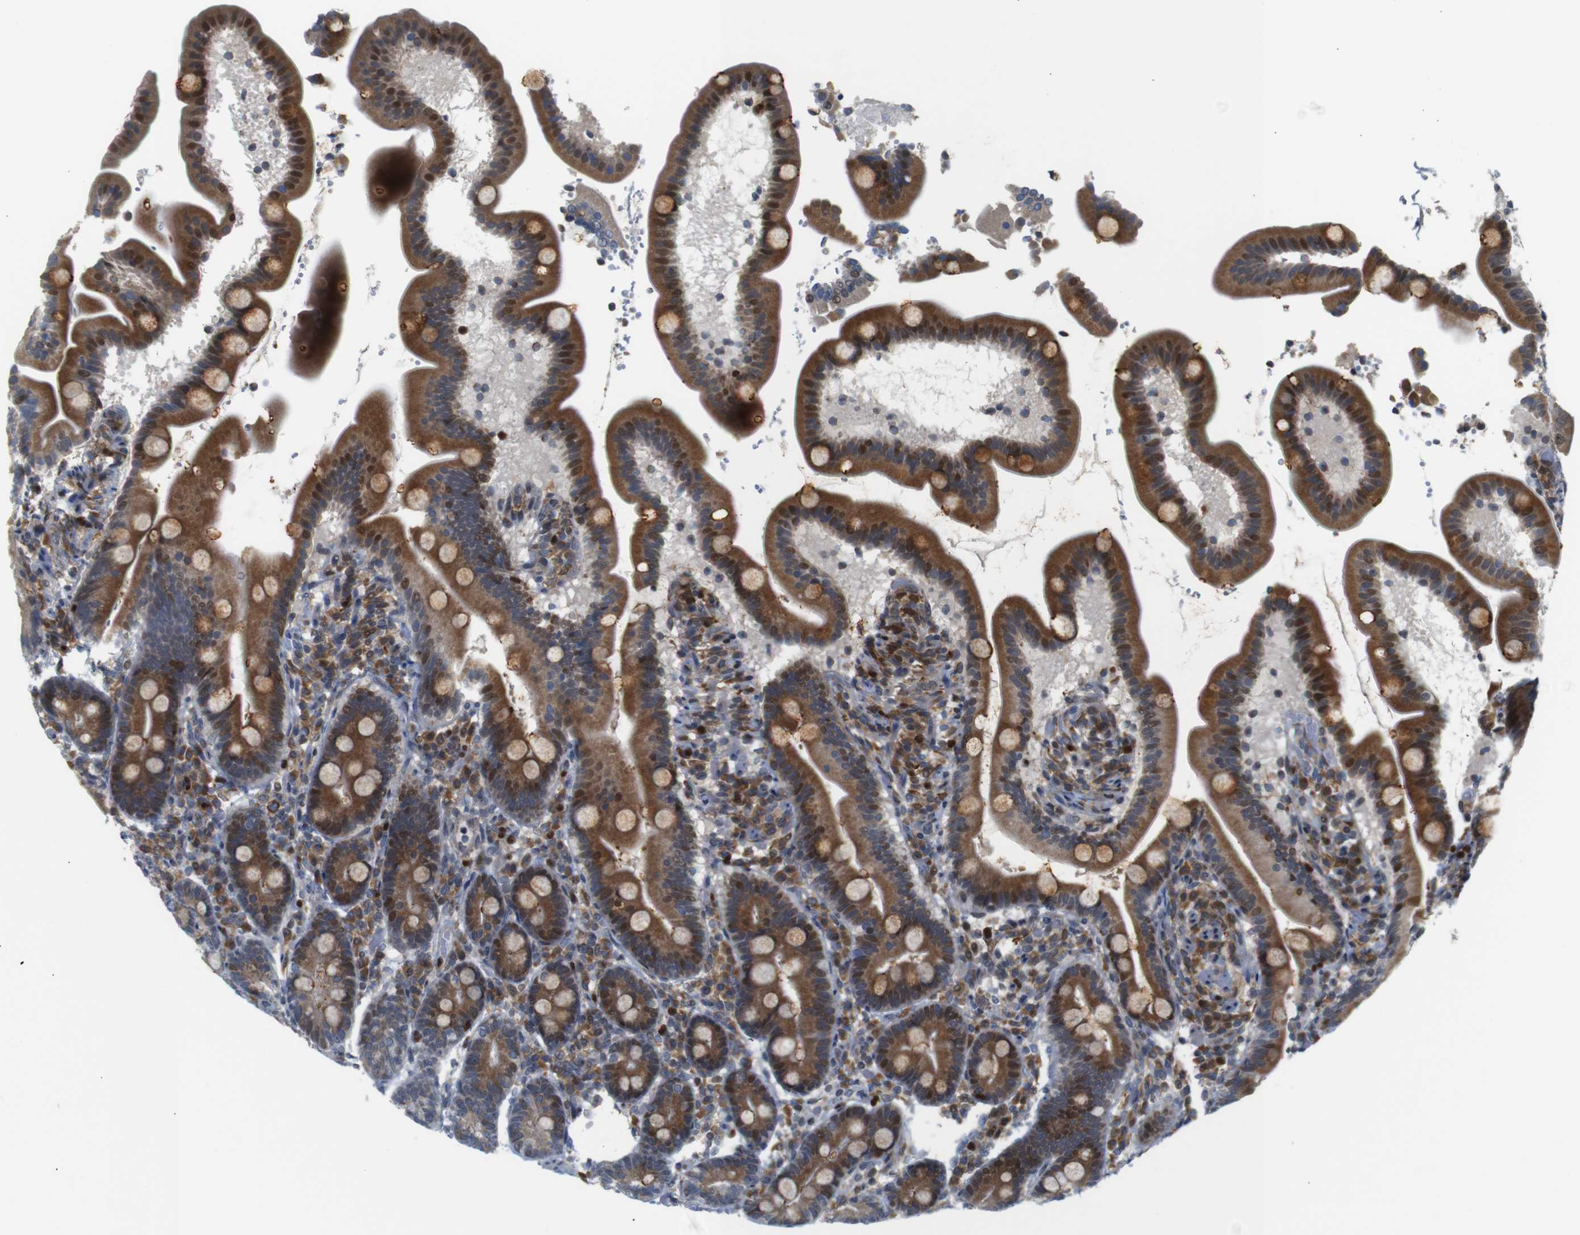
{"staining": {"intensity": "moderate", "quantity": ">75%", "location": "cytoplasmic/membranous"}, "tissue": "duodenum", "cell_type": "Glandular cells", "image_type": "normal", "snomed": [{"axis": "morphology", "description": "Normal tissue, NOS"}, {"axis": "topography", "description": "Duodenum"}], "caption": "Immunohistochemistry staining of unremarkable duodenum, which shows medium levels of moderate cytoplasmic/membranous positivity in about >75% of glandular cells indicating moderate cytoplasmic/membranous protein staining. The staining was performed using DAB (brown) for protein detection and nuclei were counterstained in hematoxylin (blue).", "gene": "PTPN1", "patient": {"sex": "male", "age": 54}}